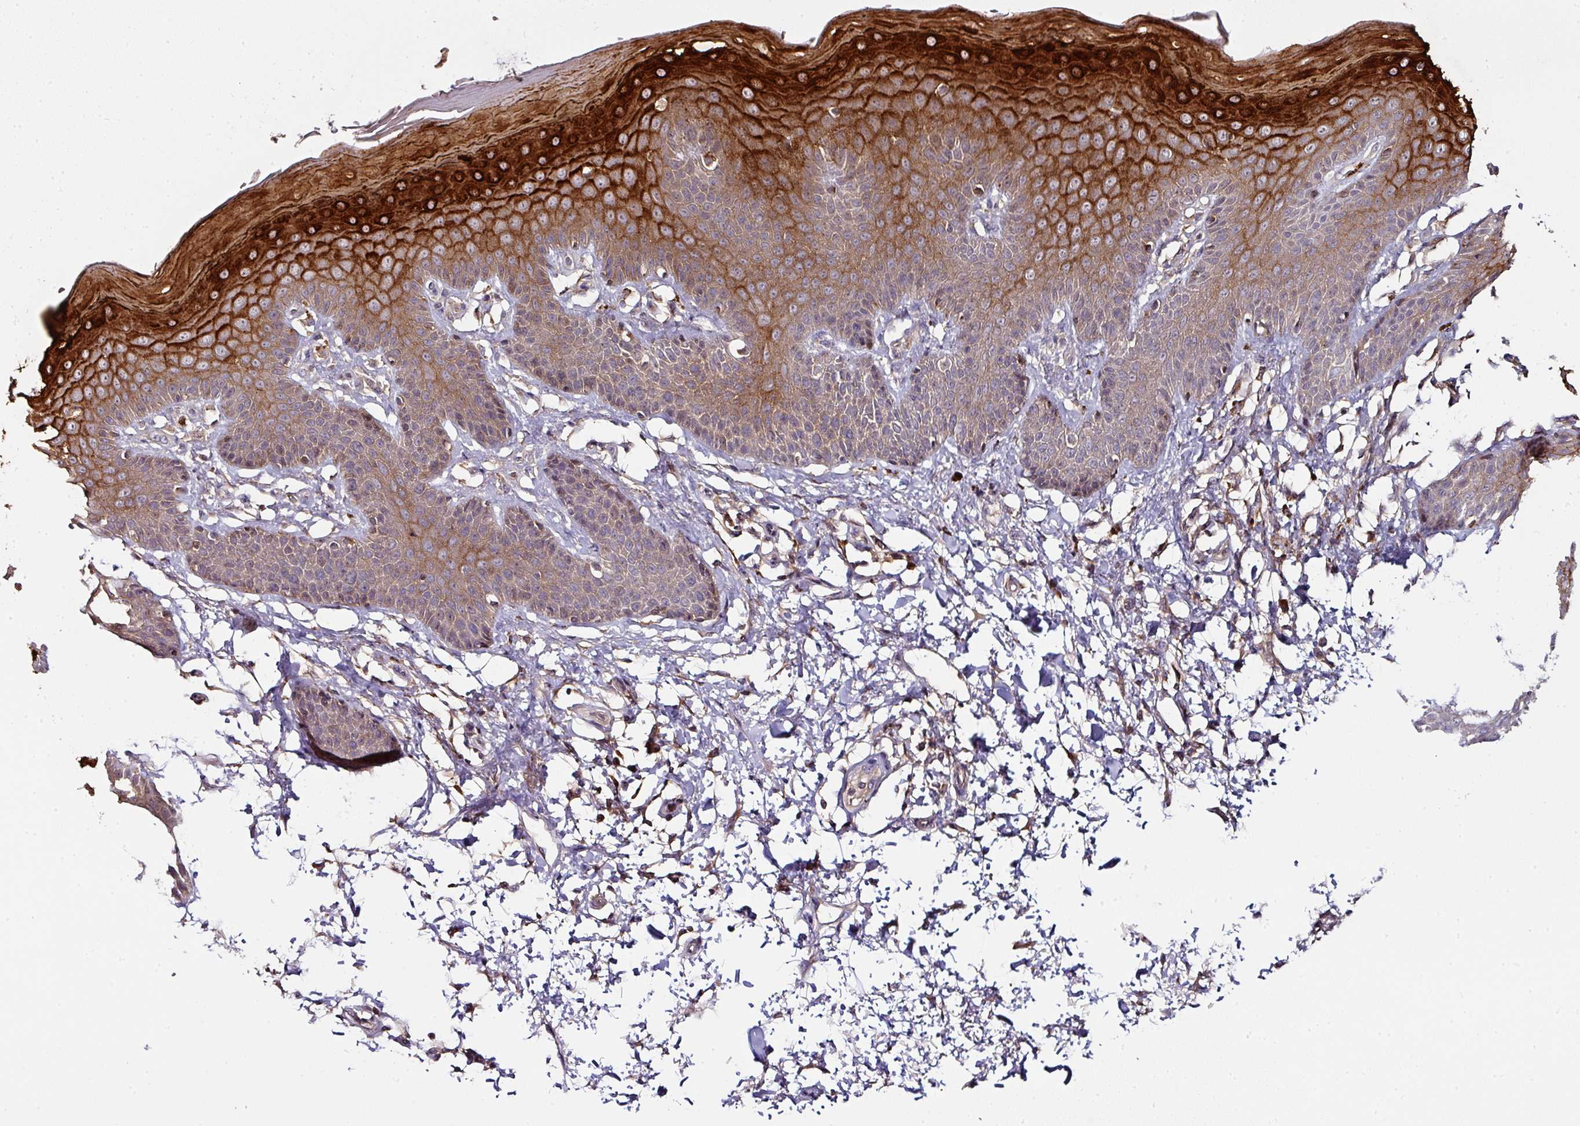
{"staining": {"intensity": "strong", "quantity": "<25%", "location": "cytoplasmic/membranous"}, "tissue": "skin", "cell_type": "Epidermal cells", "image_type": "normal", "snomed": [{"axis": "morphology", "description": "Normal tissue, NOS"}, {"axis": "topography", "description": "Peripheral nerve tissue"}], "caption": "Immunohistochemical staining of benign human skin exhibits <25% levels of strong cytoplasmic/membranous protein expression in approximately <25% of epidermal cells. (DAB IHC with brightfield microscopy, high magnification).", "gene": "CTDSP2", "patient": {"sex": "male", "age": 51}}